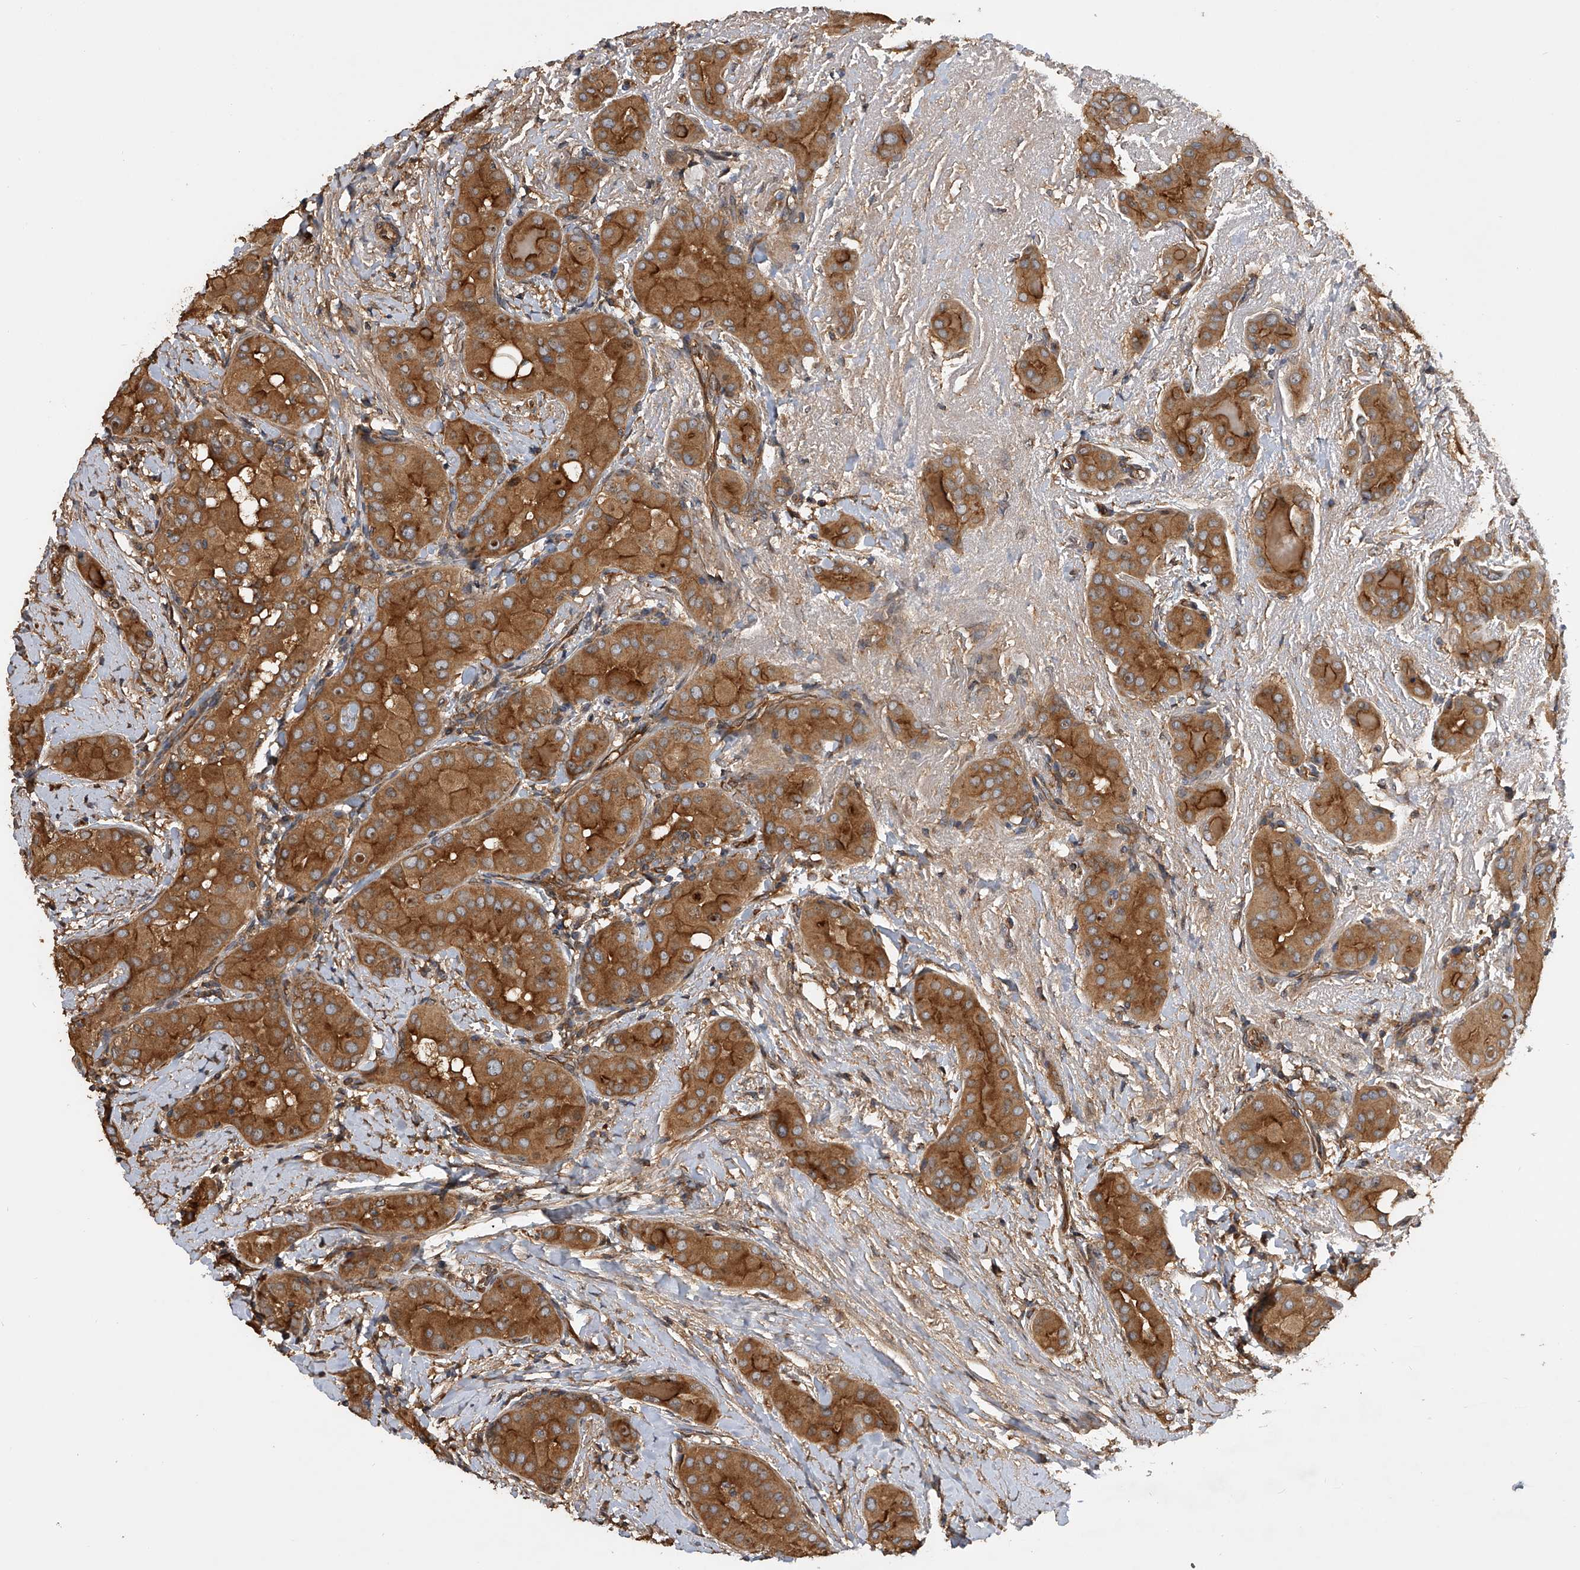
{"staining": {"intensity": "strong", "quantity": ">75%", "location": "cytoplasmic/membranous"}, "tissue": "thyroid cancer", "cell_type": "Tumor cells", "image_type": "cancer", "snomed": [{"axis": "morphology", "description": "Papillary adenocarcinoma, NOS"}, {"axis": "topography", "description": "Thyroid gland"}], "caption": "Human thyroid papillary adenocarcinoma stained with a brown dye demonstrates strong cytoplasmic/membranous positive expression in about >75% of tumor cells.", "gene": "PTPRA", "patient": {"sex": "male", "age": 33}}